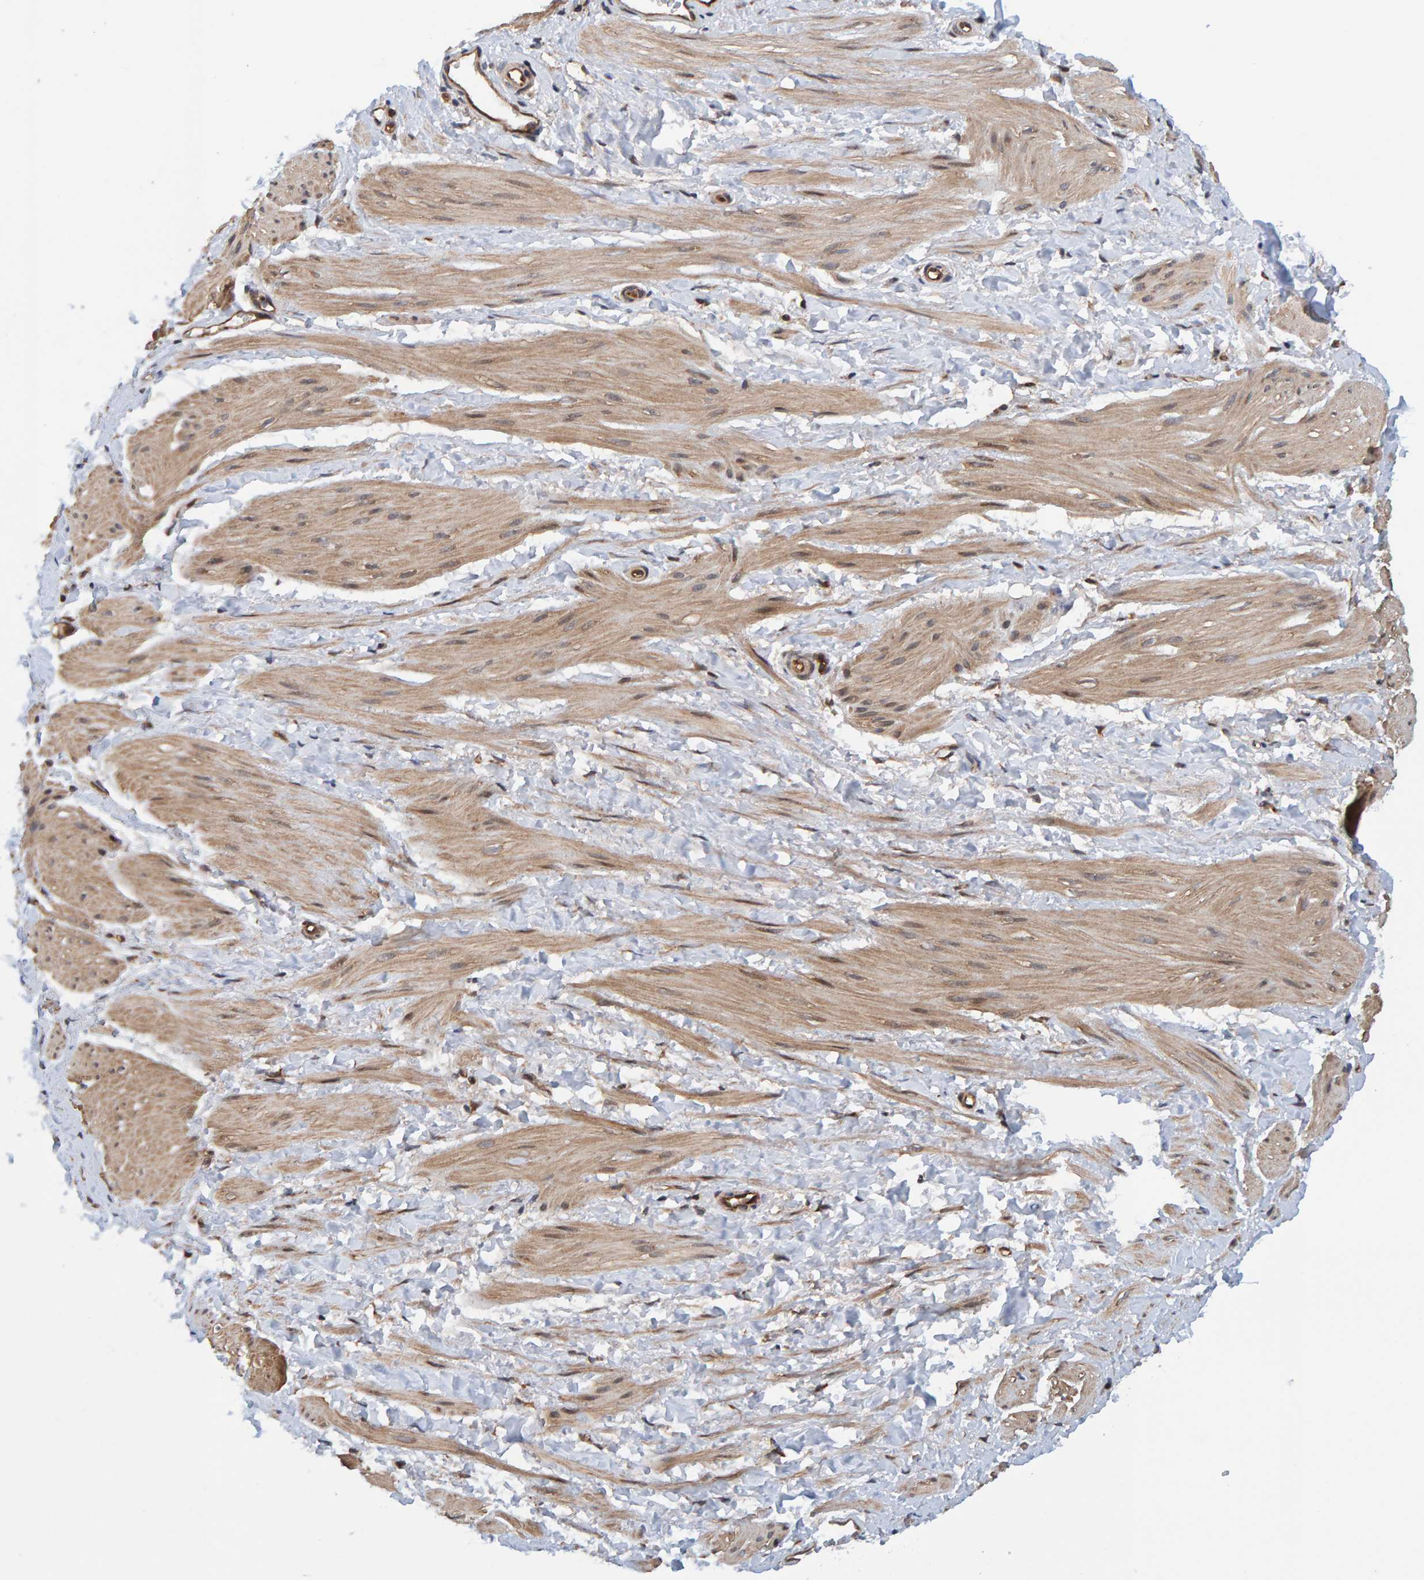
{"staining": {"intensity": "moderate", "quantity": ">75%", "location": "cytoplasmic/membranous"}, "tissue": "smooth muscle", "cell_type": "Smooth muscle cells", "image_type": "normal", "snomed": [{"axis": "morphology", "description": "Normal tissue, NOS"}, {"axis": "topography", "description": "Smooth muscle"}], "caption": "The immunohistochemical stain shows moderate cytoplasmic/membranous expression in smooth muscle cells of unremarkable smooth muscle. The protein of interest is stained brown, and the nuclei are stained in blue (DAB (3,3'-diaminobenzidine) IHC with brightfield microscopy, high magnification).", "gene": "SCRN2", "patient": {"sex": "male", "age": 16}}